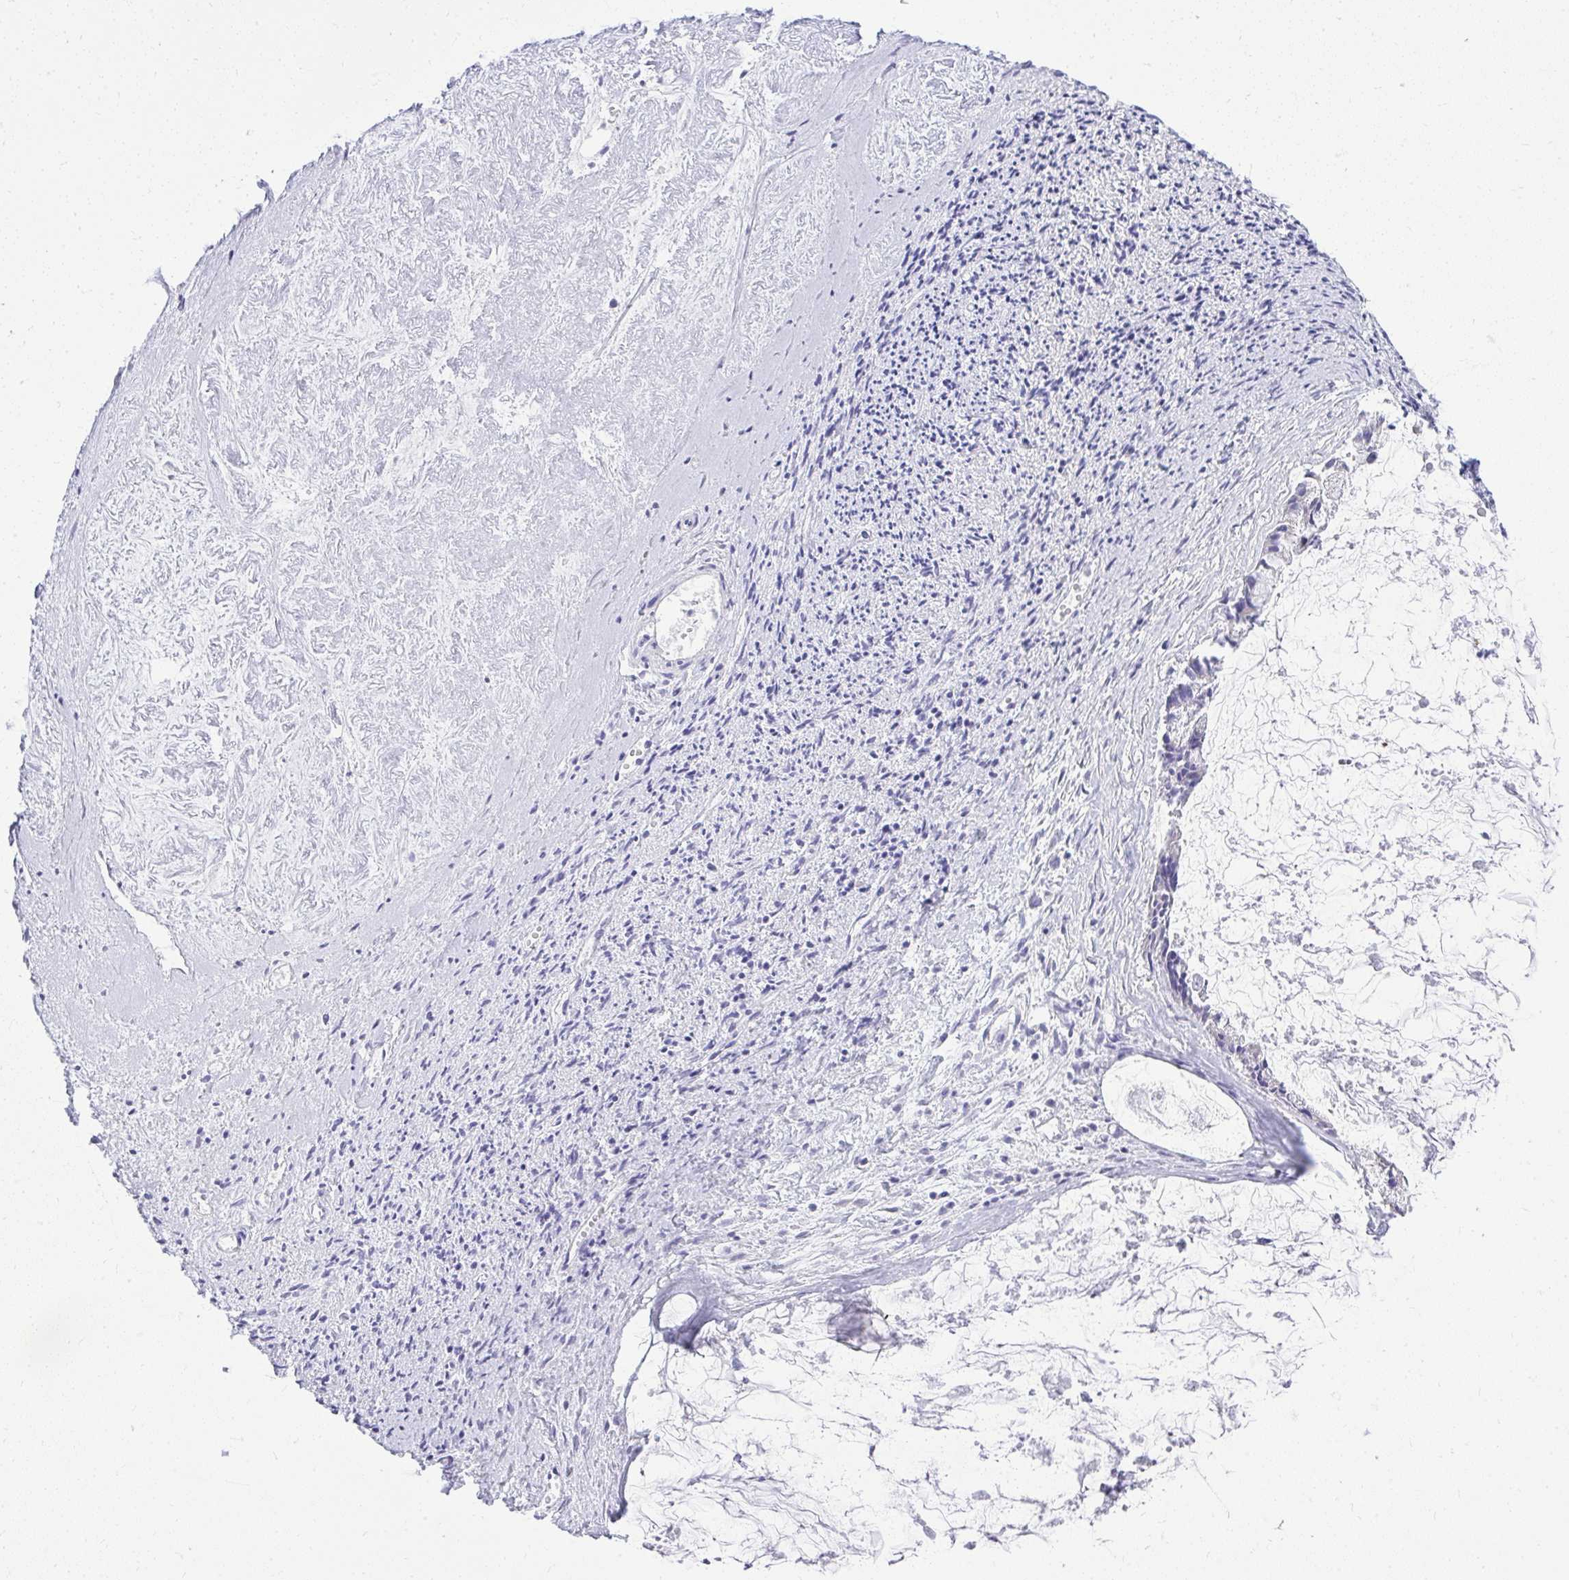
{"staining": {"intensity": "negative", "quantity": "none", "location": "none"}, "tissue": "ovarian cancer", "cell_type": "Tumor cells", "image_type": "cancer", "snomed": [{"axis": "morphology", "description": "Cystadenocarcinoma, mucinous, NOS"}, {"axis": "topography", "description": "Ovary"}], "caption": "Histopathology image shows no protein expression in tumor cells of ovarian cancer tissue. (DAB (3,3'-diaminobenzidine) immunohistochemistry visualized using brightfield microscopy, high magnification).", "gene": "RALYL", "patient": {"sex": "female", "age": 90}}